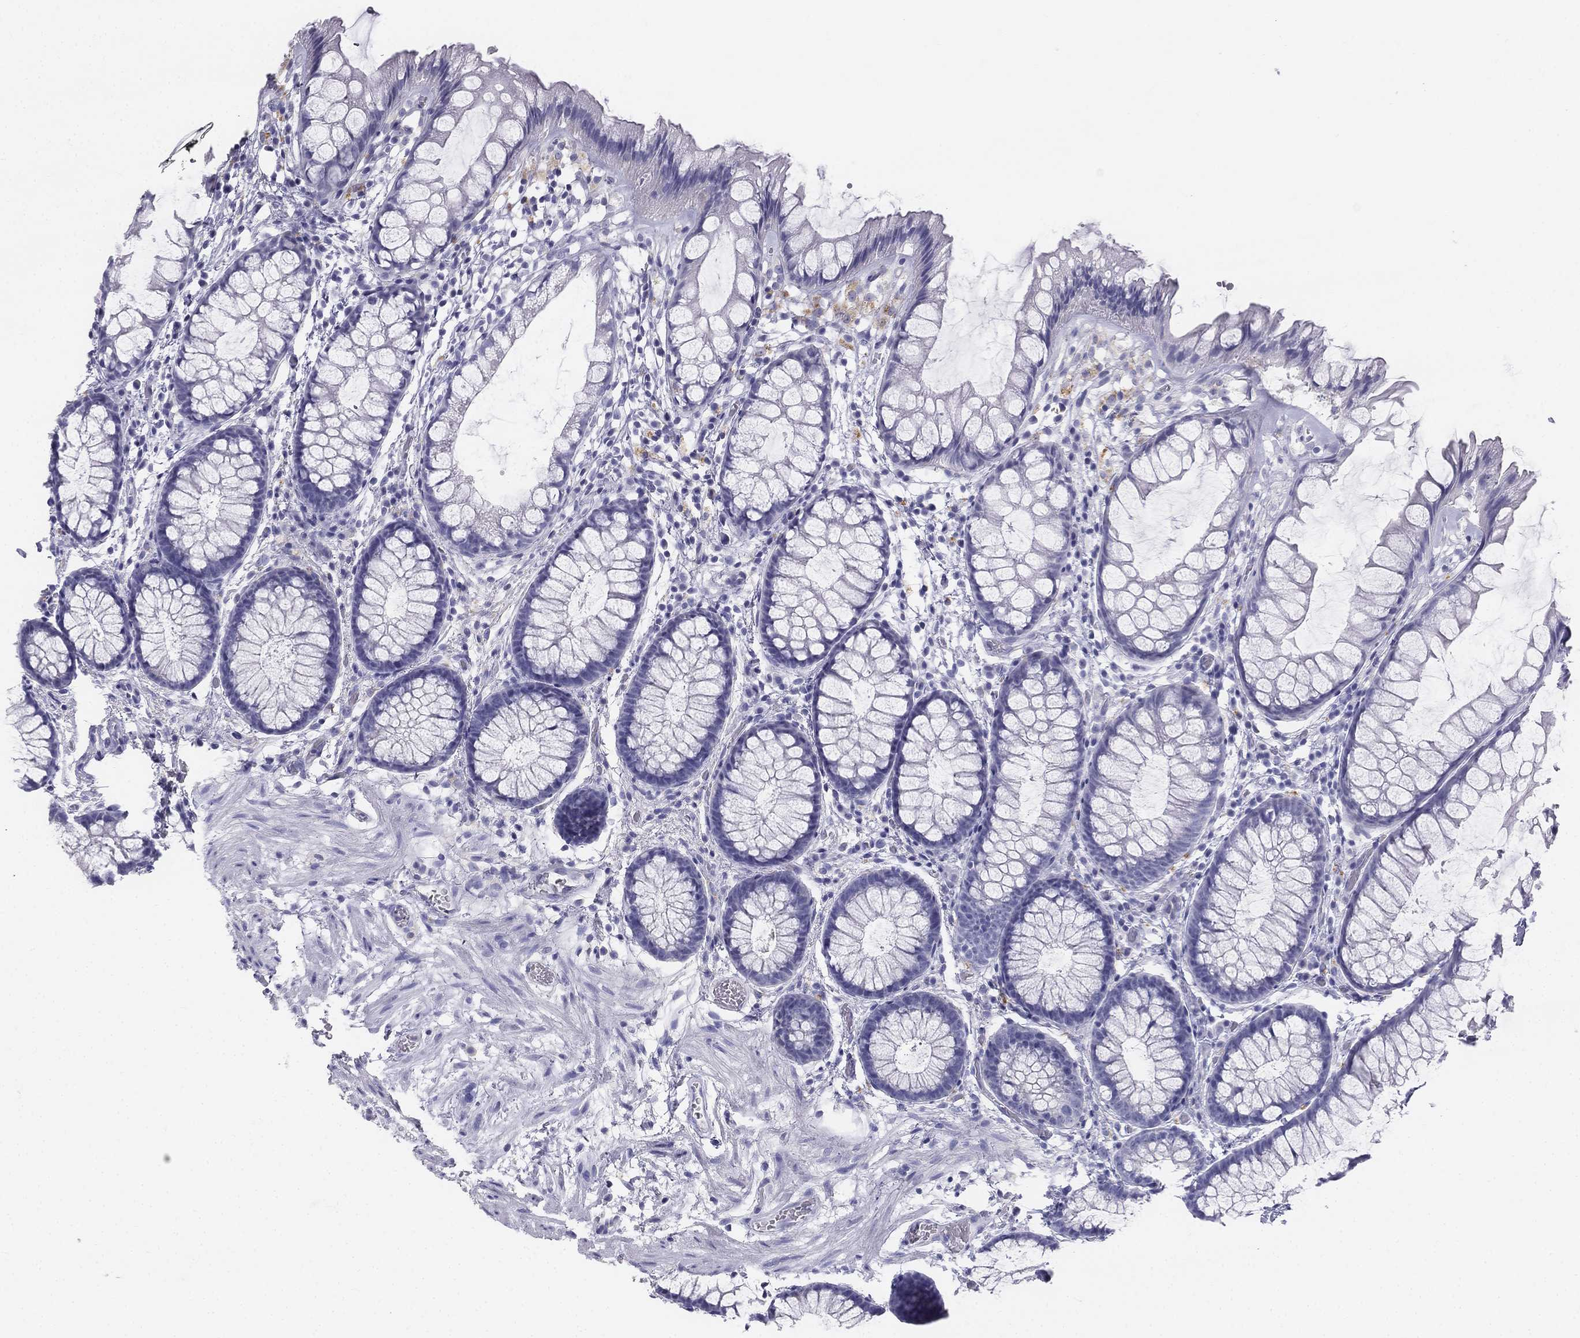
{"staining": {"intensity": "negative", "quantity": "none", "location": "none"}, "tissue": "rectum", "cell_type": "Glandular cells", "image_type": "normal", "snomed": [{"axis": "morphology", "description": "Normal tissue, NOS"}, {"axis": "topography", "description": "Rectum"}], "caption": "Glandular cells show no significant protein expression in benign rectum.", "gene": "ALOXE3", "patient": {"sex": "female", "age": 62}}